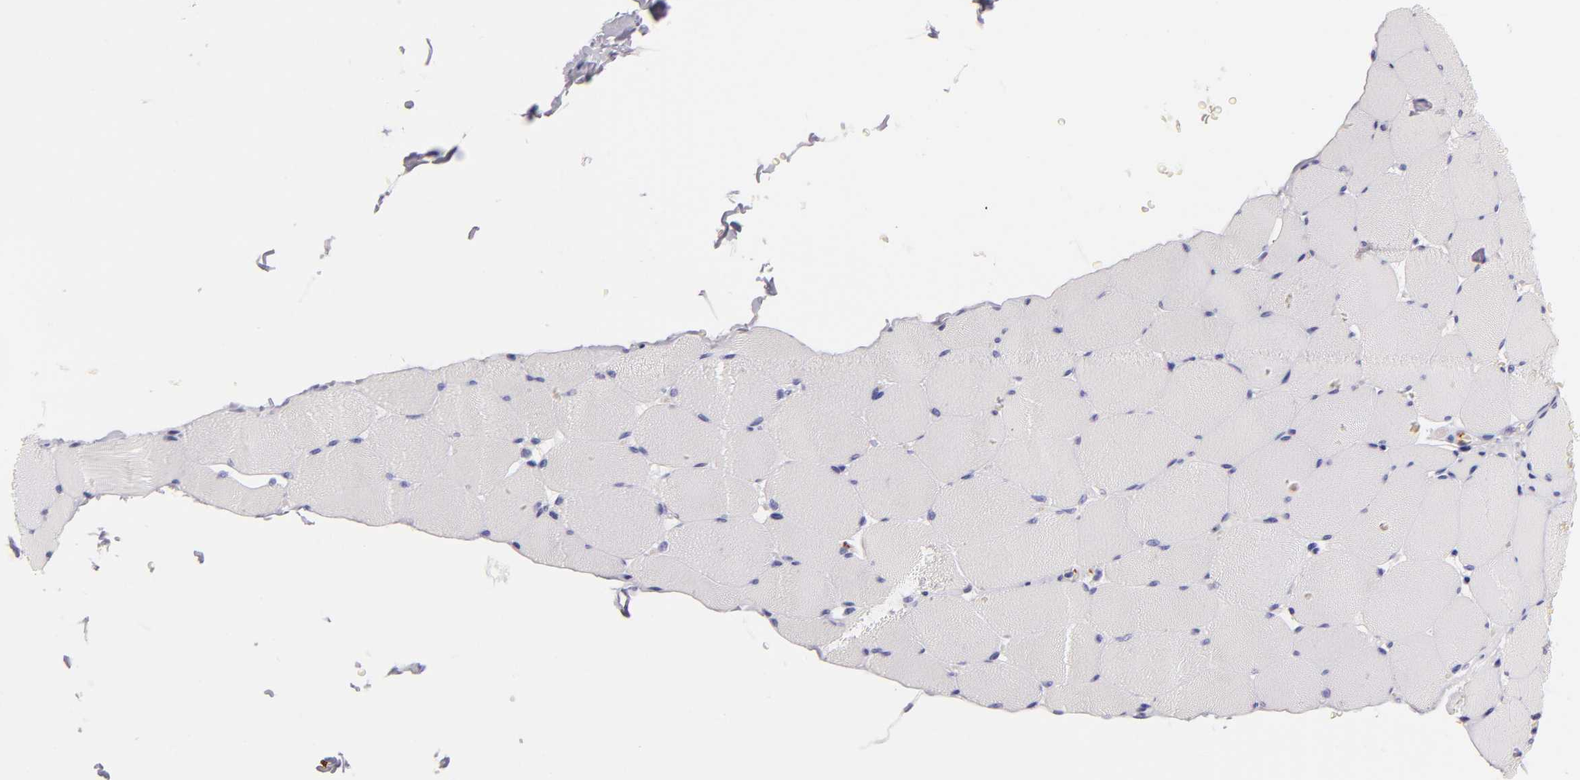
{"staining": {"intensity": "negative", "quantity": "none", "location": "none"}, "tissue": "skeletal muscle", "cell_type": "Myocytes", "image_type": "normal", "snomed": [{"axis": "morphology", "description": "Normal tissue, NOS"}, {"axis": "topography", "description": "Skeletal muscle"}], "caption": "This is an IHC micrograph of unremarkable human skeletal muscle. There is no staining in myocytes.", "gene": "GP1BA", "patient": {"sex": "male", "age": 62}}